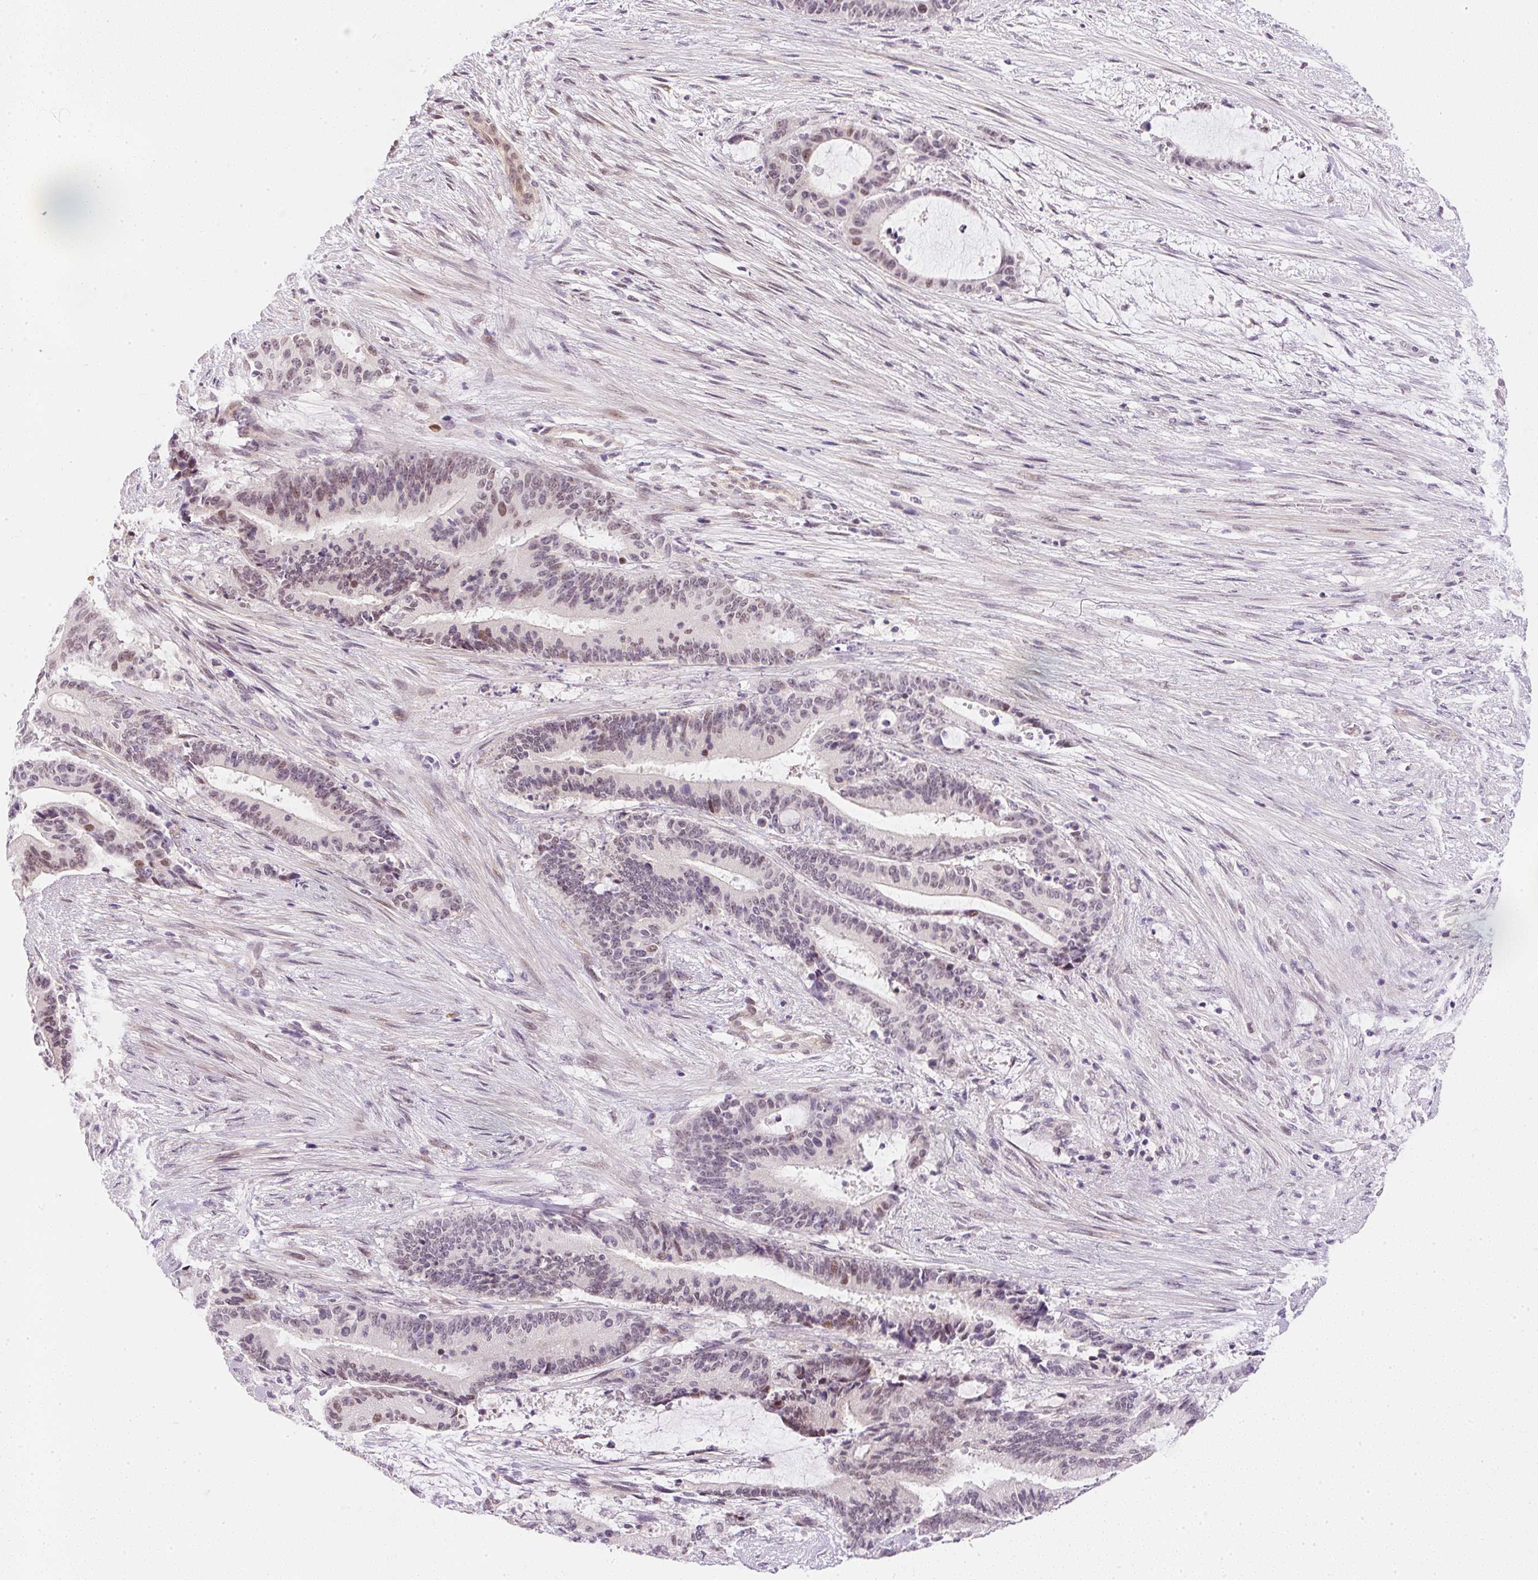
{"staining": {"intensity": "moderate", "quantity": "25%-75%", "location": "nuclear"}, "tissue": "liver cancer", "cell_type": "Tumor cells", "image_type": "cancer", "snomed": [{"axis": "morphology", "description": "Normal tissue, NOS"}, {"axis": "morphology", "description": "Cholangiocarcinoma"}, {"axis": "topography", "description": "Liver"}, {"axis": "topography", "description": "Peripheral nerve tissue"}], "caption": "About 25%-75% of tumor cells in human liver cancer show moderate nuclear protein positivity as visualized by brown immunohistochemical staining.", "gene": "DPPA4", "patient": {"sex": "female", "age": 73}}